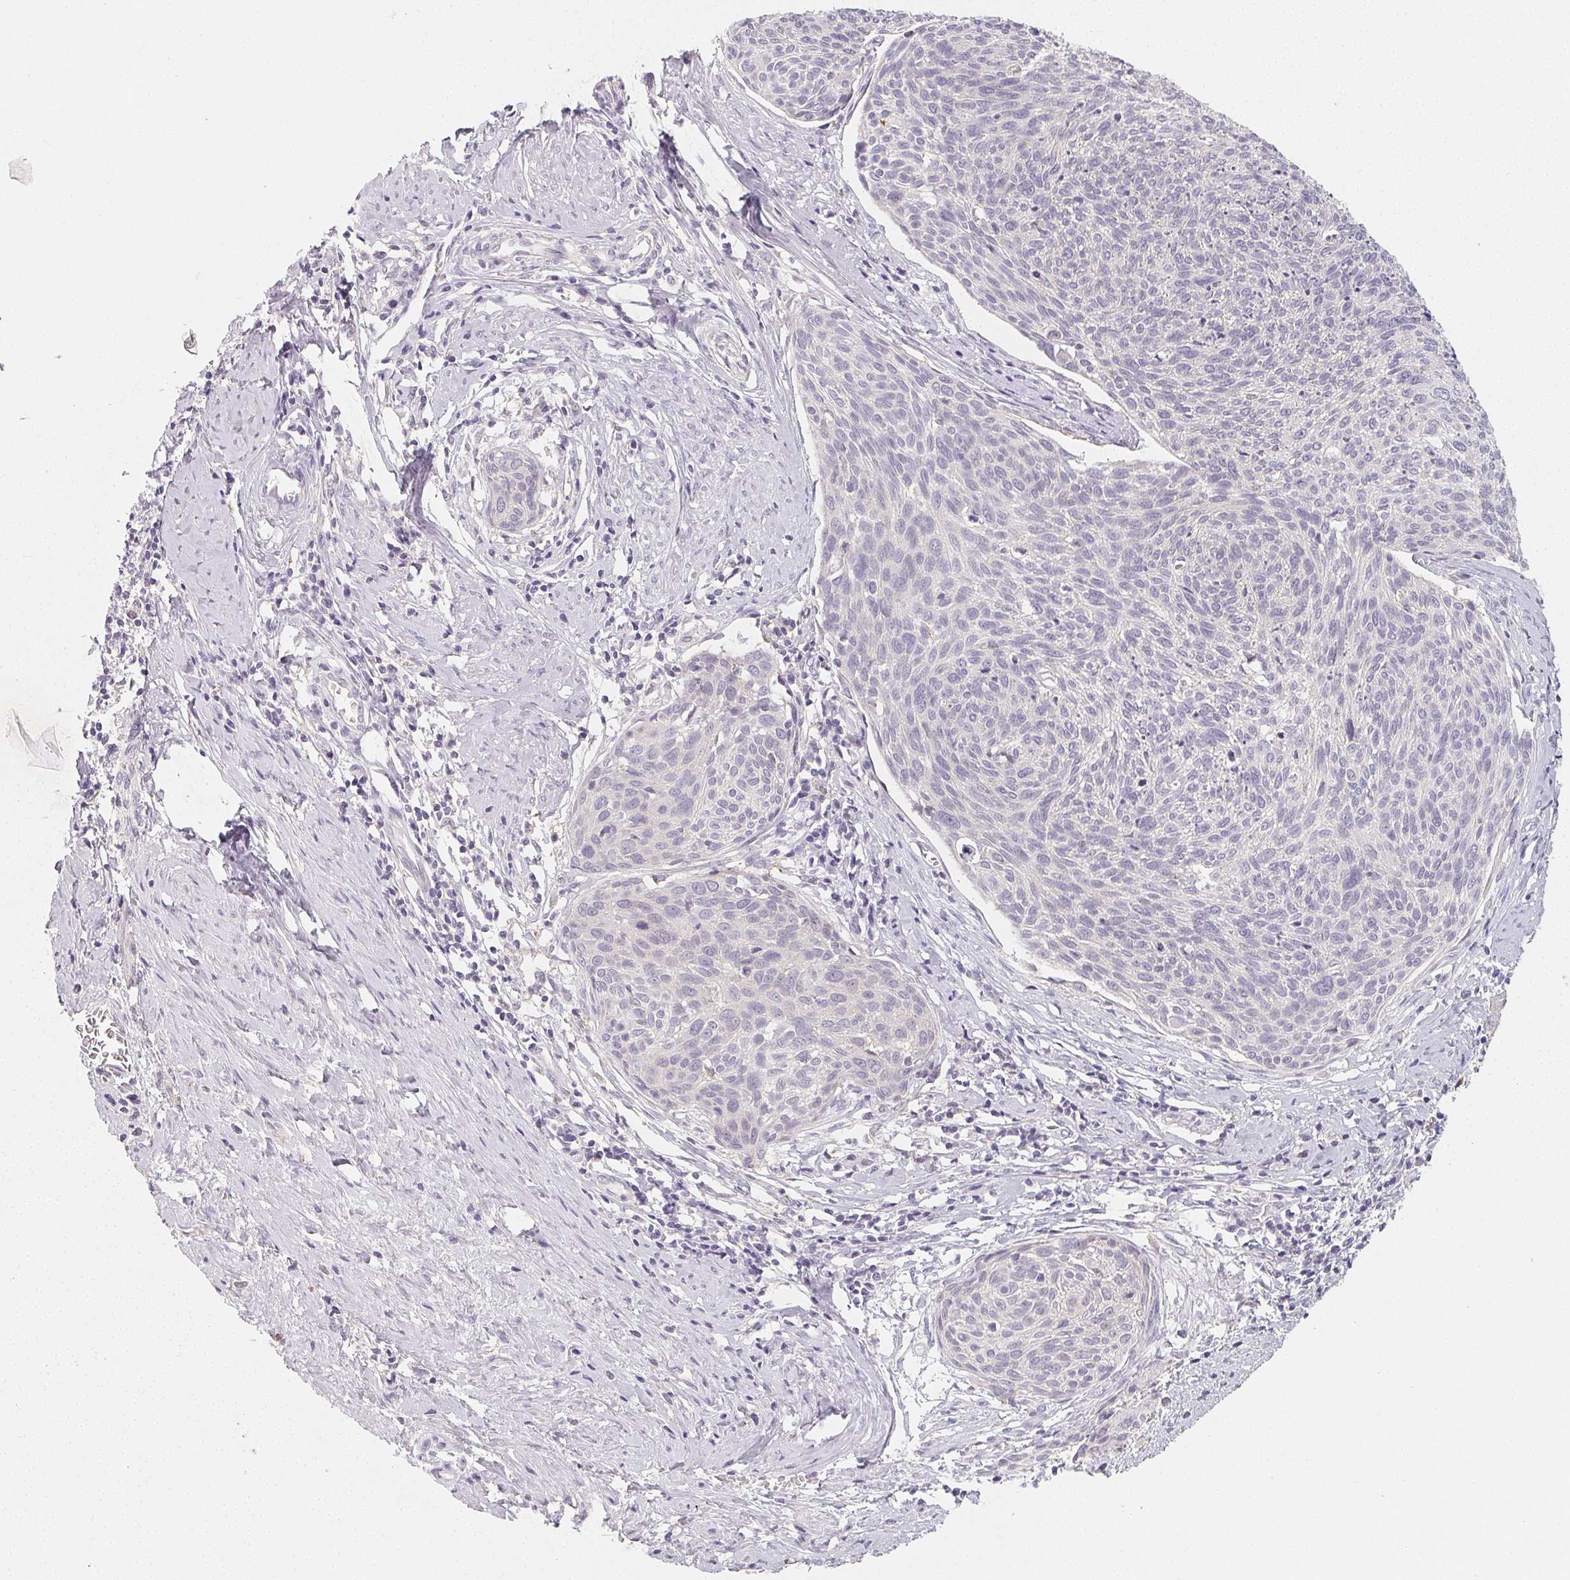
{"staining": {"intensity": "negative", "quantity": "none", "location": "none"}, "tissue": "cervical cancer", "cell_type": "Tumor cells", "image_type": "cancer", "snomed": [{"axis": "morphology", "description": "Squamous cell carcinoma, NOS"}, {"axis": "topography", "description": "Cervix"}], "caption": "Micrograph shows no significant protein positivity in tumor cells of squamous cell carcinoma (cervical). (DAB (3,3'-diaminobenzidine) IHC with hematoxylin counter stain).", "gene": "LRRC23", "patient": {"sex": "female", "age": 49}}